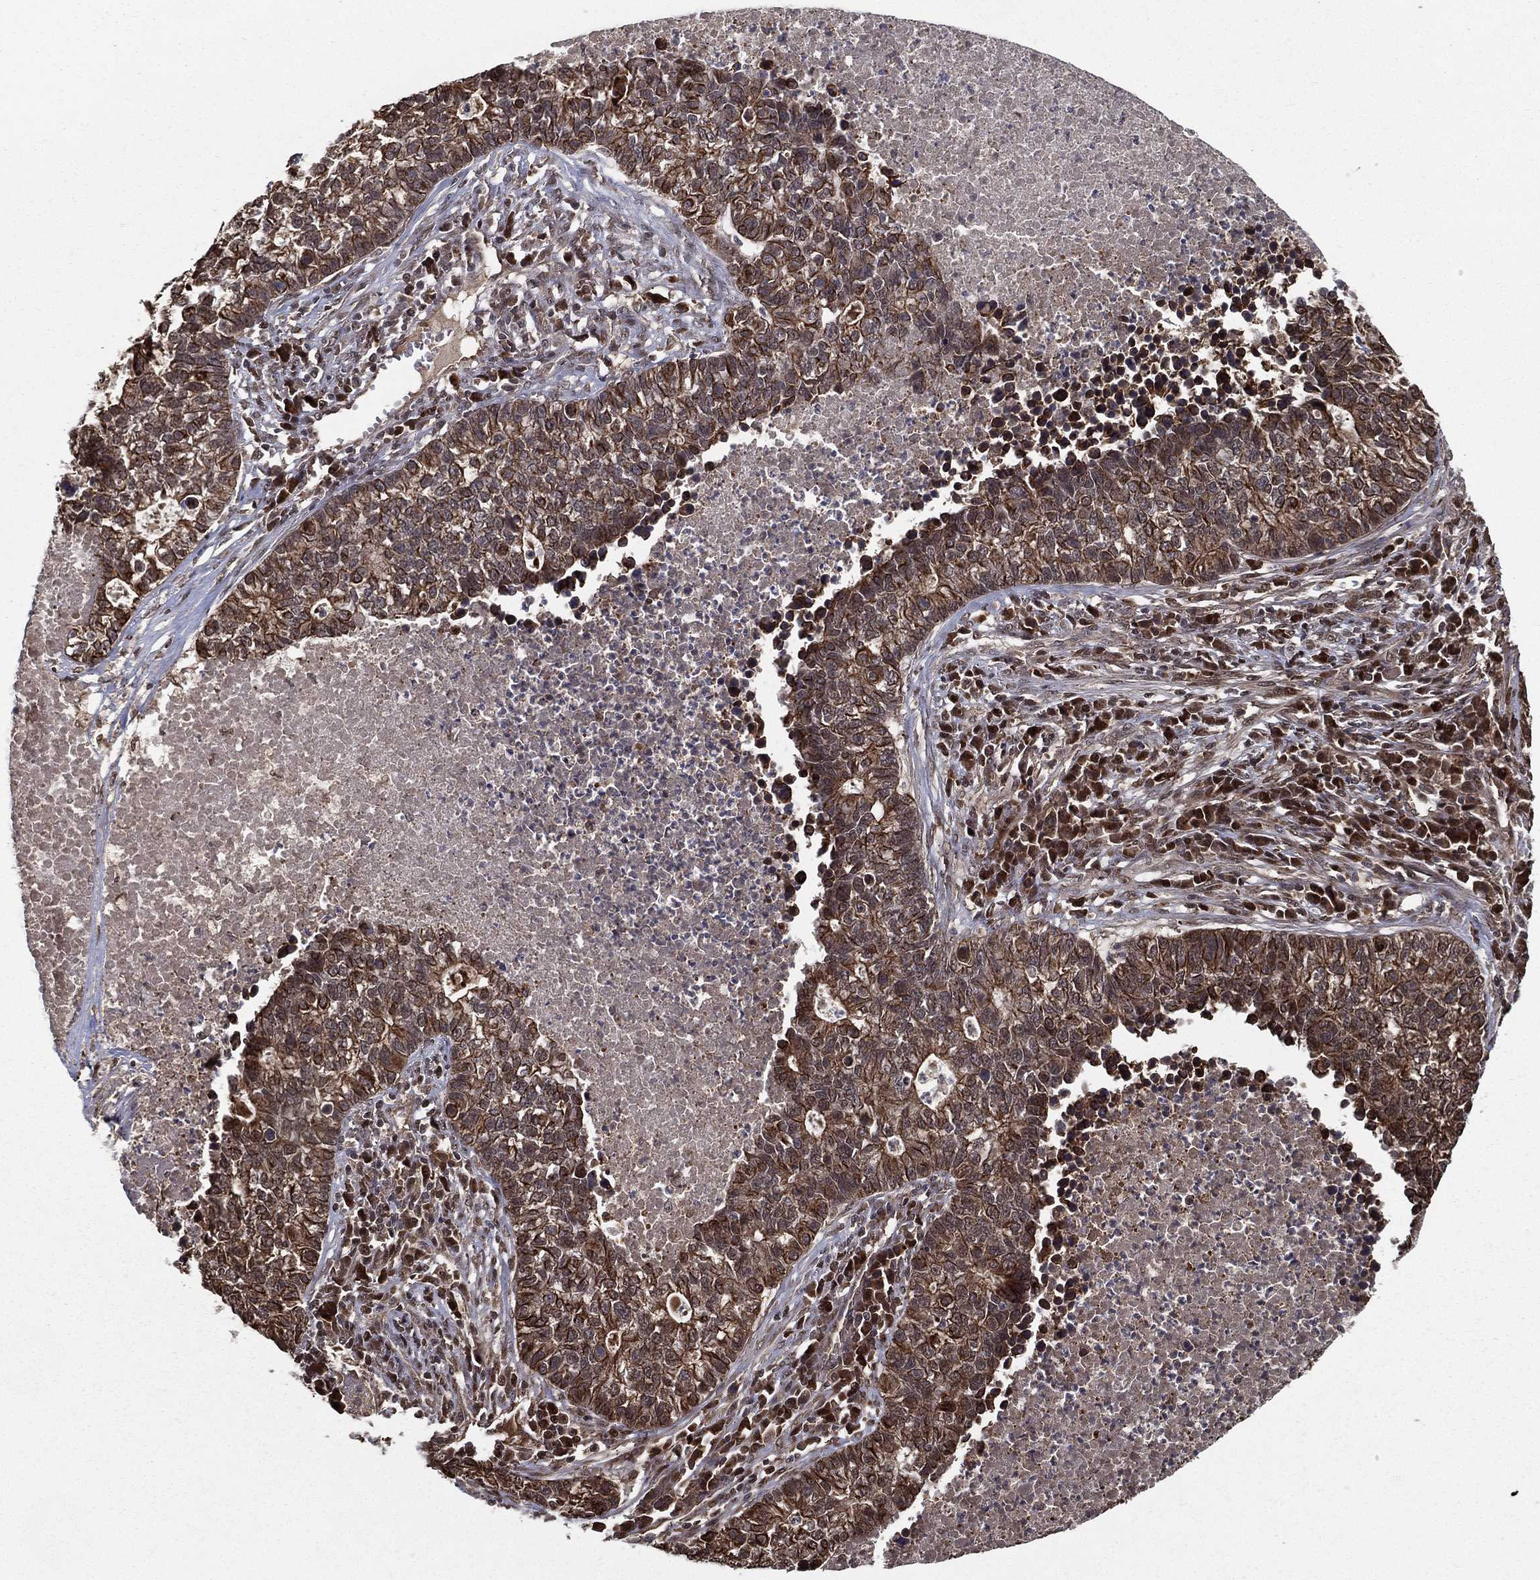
{"staining": {"intensity": "moderate", "quantity": "25%-75%", "location": "cytoplasmic/membranous"}, "tissue": "lung cancer", "cell_type": "Tumor cells", "image_type": "cancer", "snomed": [{"axis": "morphology", "description": "Adenocarcinoma, NOS"}, {"axis": "topography", "description": "Lung"}], "caption": "A medium amount of moderate cytoplasmic/membranous positivity is identified in approximately 25%-75% of tumor cells in lung adenocarcinoma tissue. (Stains: DAB in brown, nuclei in blue, Microscopy: brightfield microscopy at high magnification).", "gene": "SLC6A6", "patient": {"sex": "male", "age": 57}}